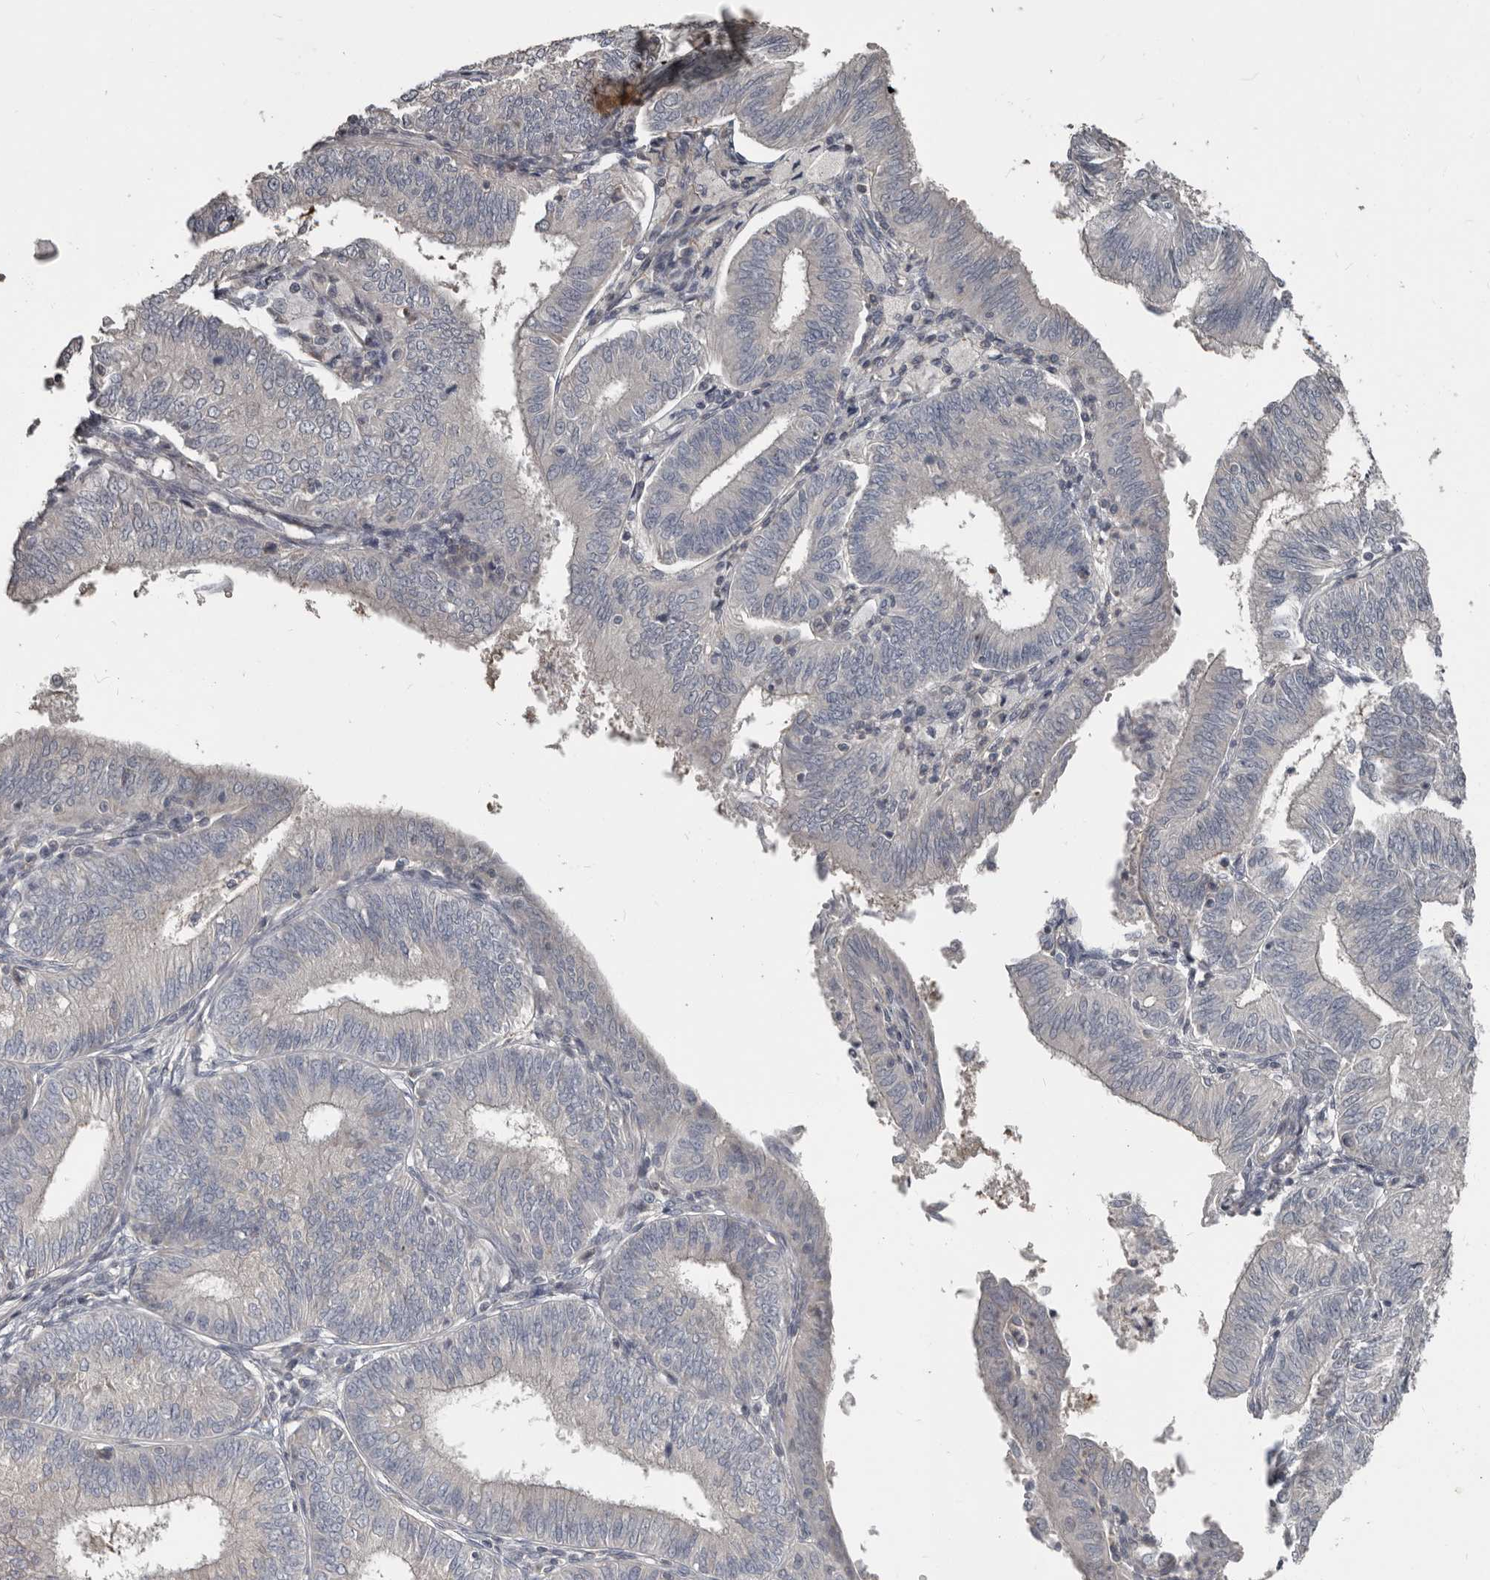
{"staining": {"intensity": "negative", "quantity": "none", "location": "none"}, "tissue": "endometrial cancer", "cell_type": "Tumor cells", "image_type": "cancer", "snomed": [{"axis": "morphology", "description": "Adenocarcinoma, NOS"}, {"axis": "topography", "description": "Endometrium"}], "caption": "The immunohistochemistry image has no significant staining in tumor cells of endometrial cancer tissue.", "gene": "CA6", "patient": {"sex": "female", "age": 51}}